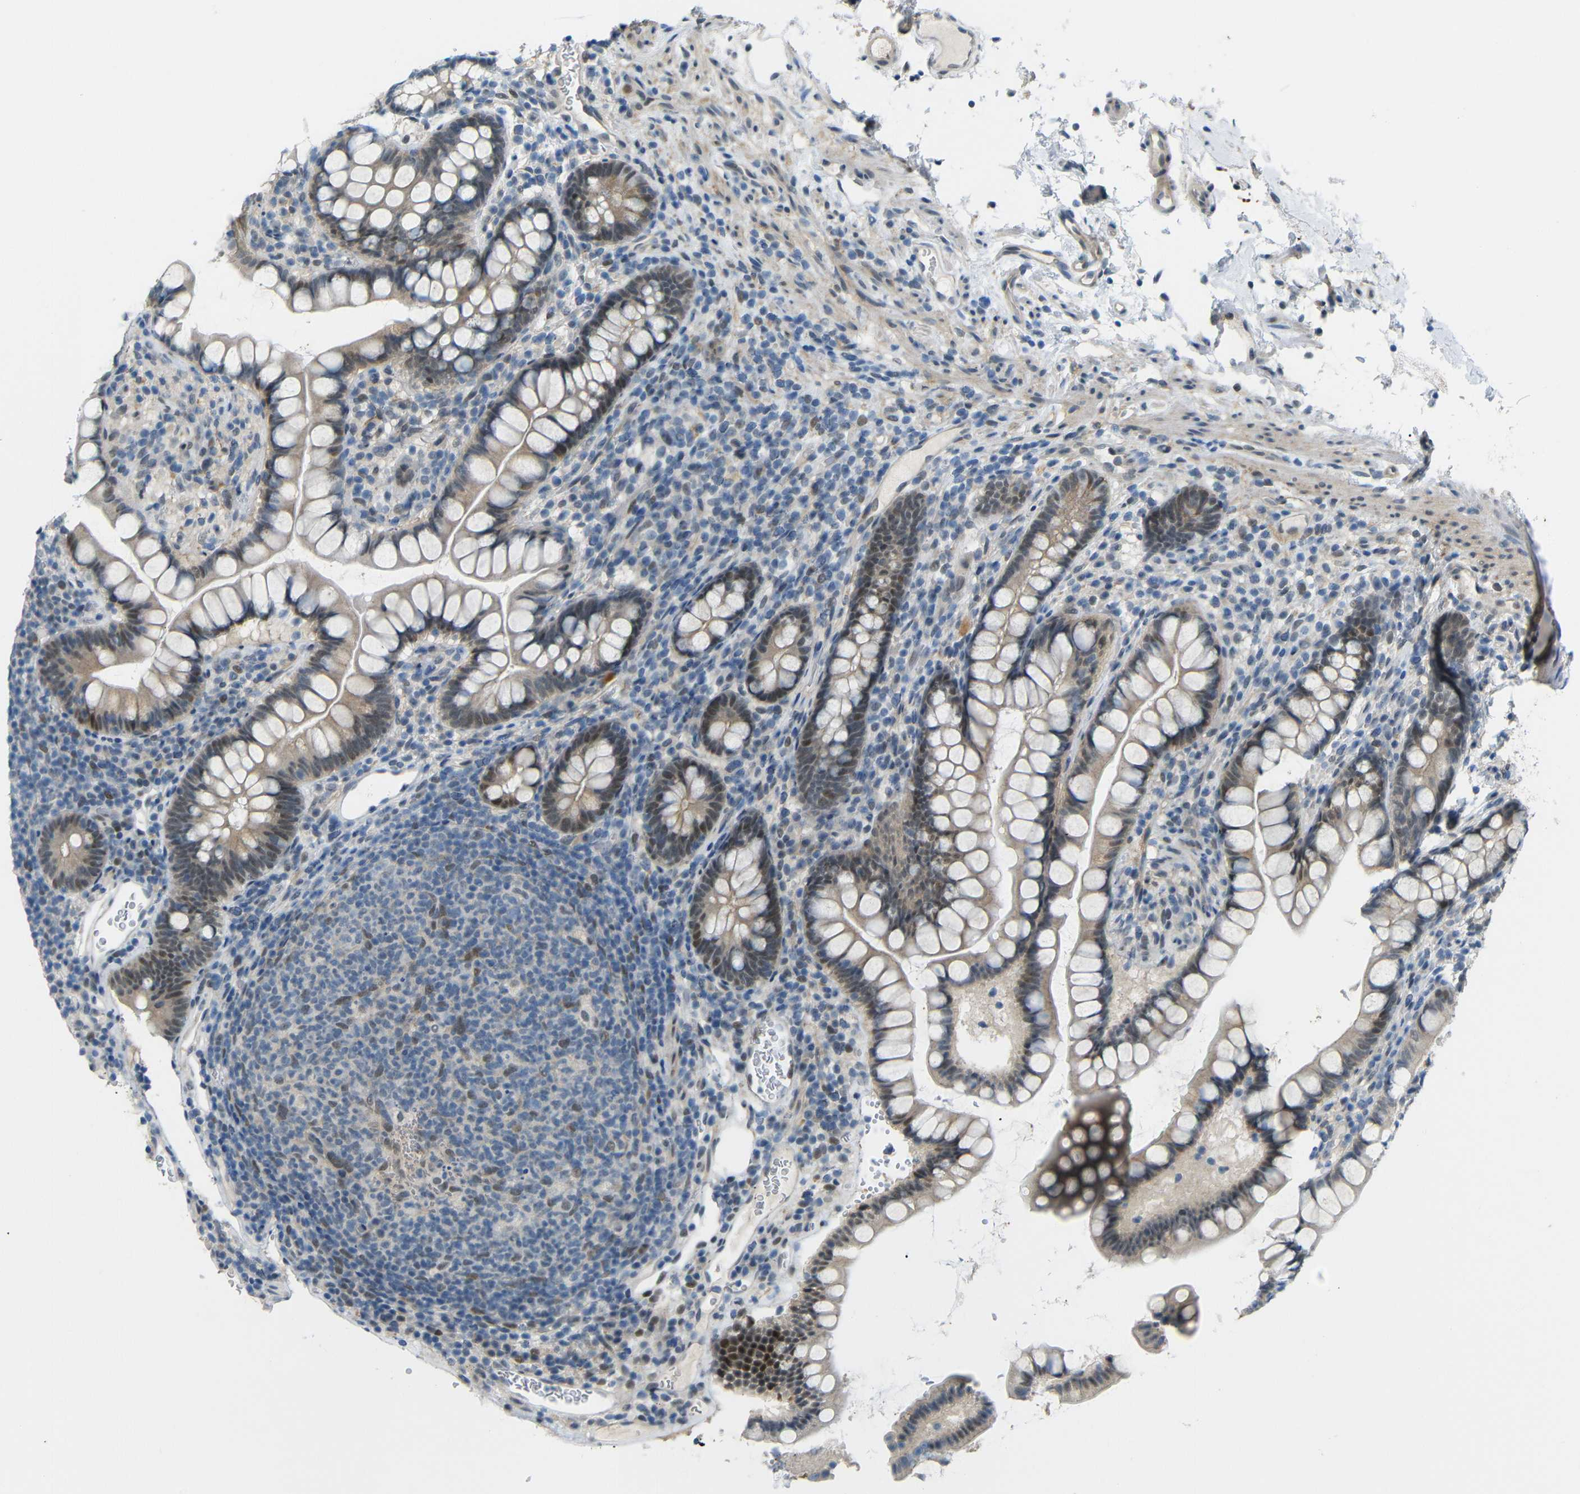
{"staining": {"intensity": "weak", "quantity": "25%-75%", "location": "cytoplasmic/membranous"}, "tissue": "small intestine", "cell_type": "Glandular cells", "image_type": "normal", "snomed": [{"axis": "morphology", "description": "Normal tissue, NOS"}, {"axis": "topography", "description": "Small intestine"}], "caption": "Small intestine stained with immunohistochemistry (IHC) demonstrates weak cytoplasmic/membranous expression in about 25%-75% of glandular cells. (DAB IHC with brightfield microscopy, high magnification).", "gene": "GPR158", "patient": {"sex": "female", "age": 84}}